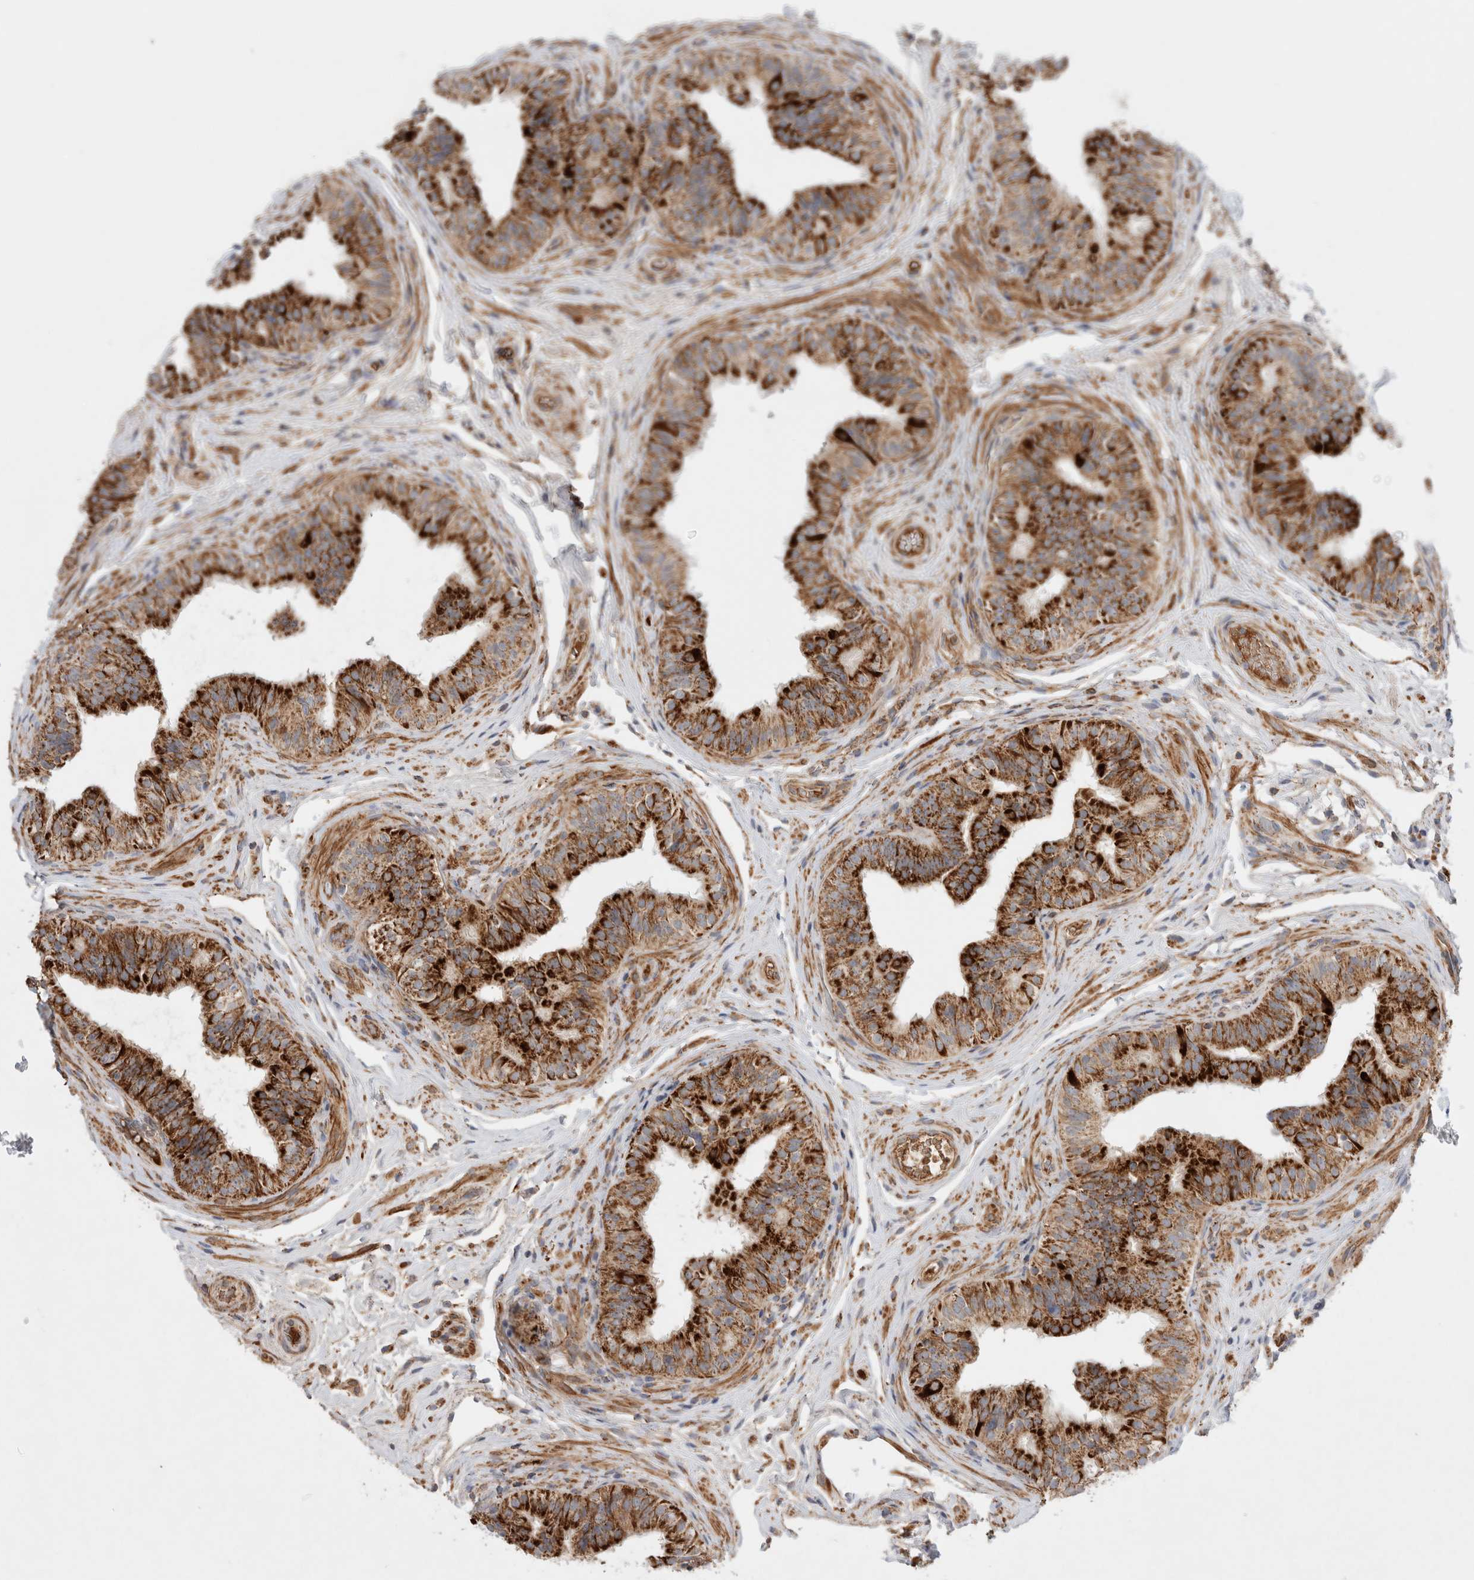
{"staining": {"intensity": "strong", "quantity": "25%-75%", "location": "cytoplasmic/membranous"}, "tissue": "epididymis", "cell_type": "Glandular cells", "image_type": "normal", "snomed": [{"axis": "morphology", "description": "Normal tissue, NOS"}, {"axis": "topography", "description": "Epididymis"}], "caption": "This micrograph displays unremarkable epididymis stained with immunohistochemistry (IHC) to label a protein in brown. The cytoplasmic/membranous of glandular cells show strong positivity for the protein. Nuclei are counter-stained blue.", "gene": "MRPS28", "patient": {"sex": "male", "age": 49}}